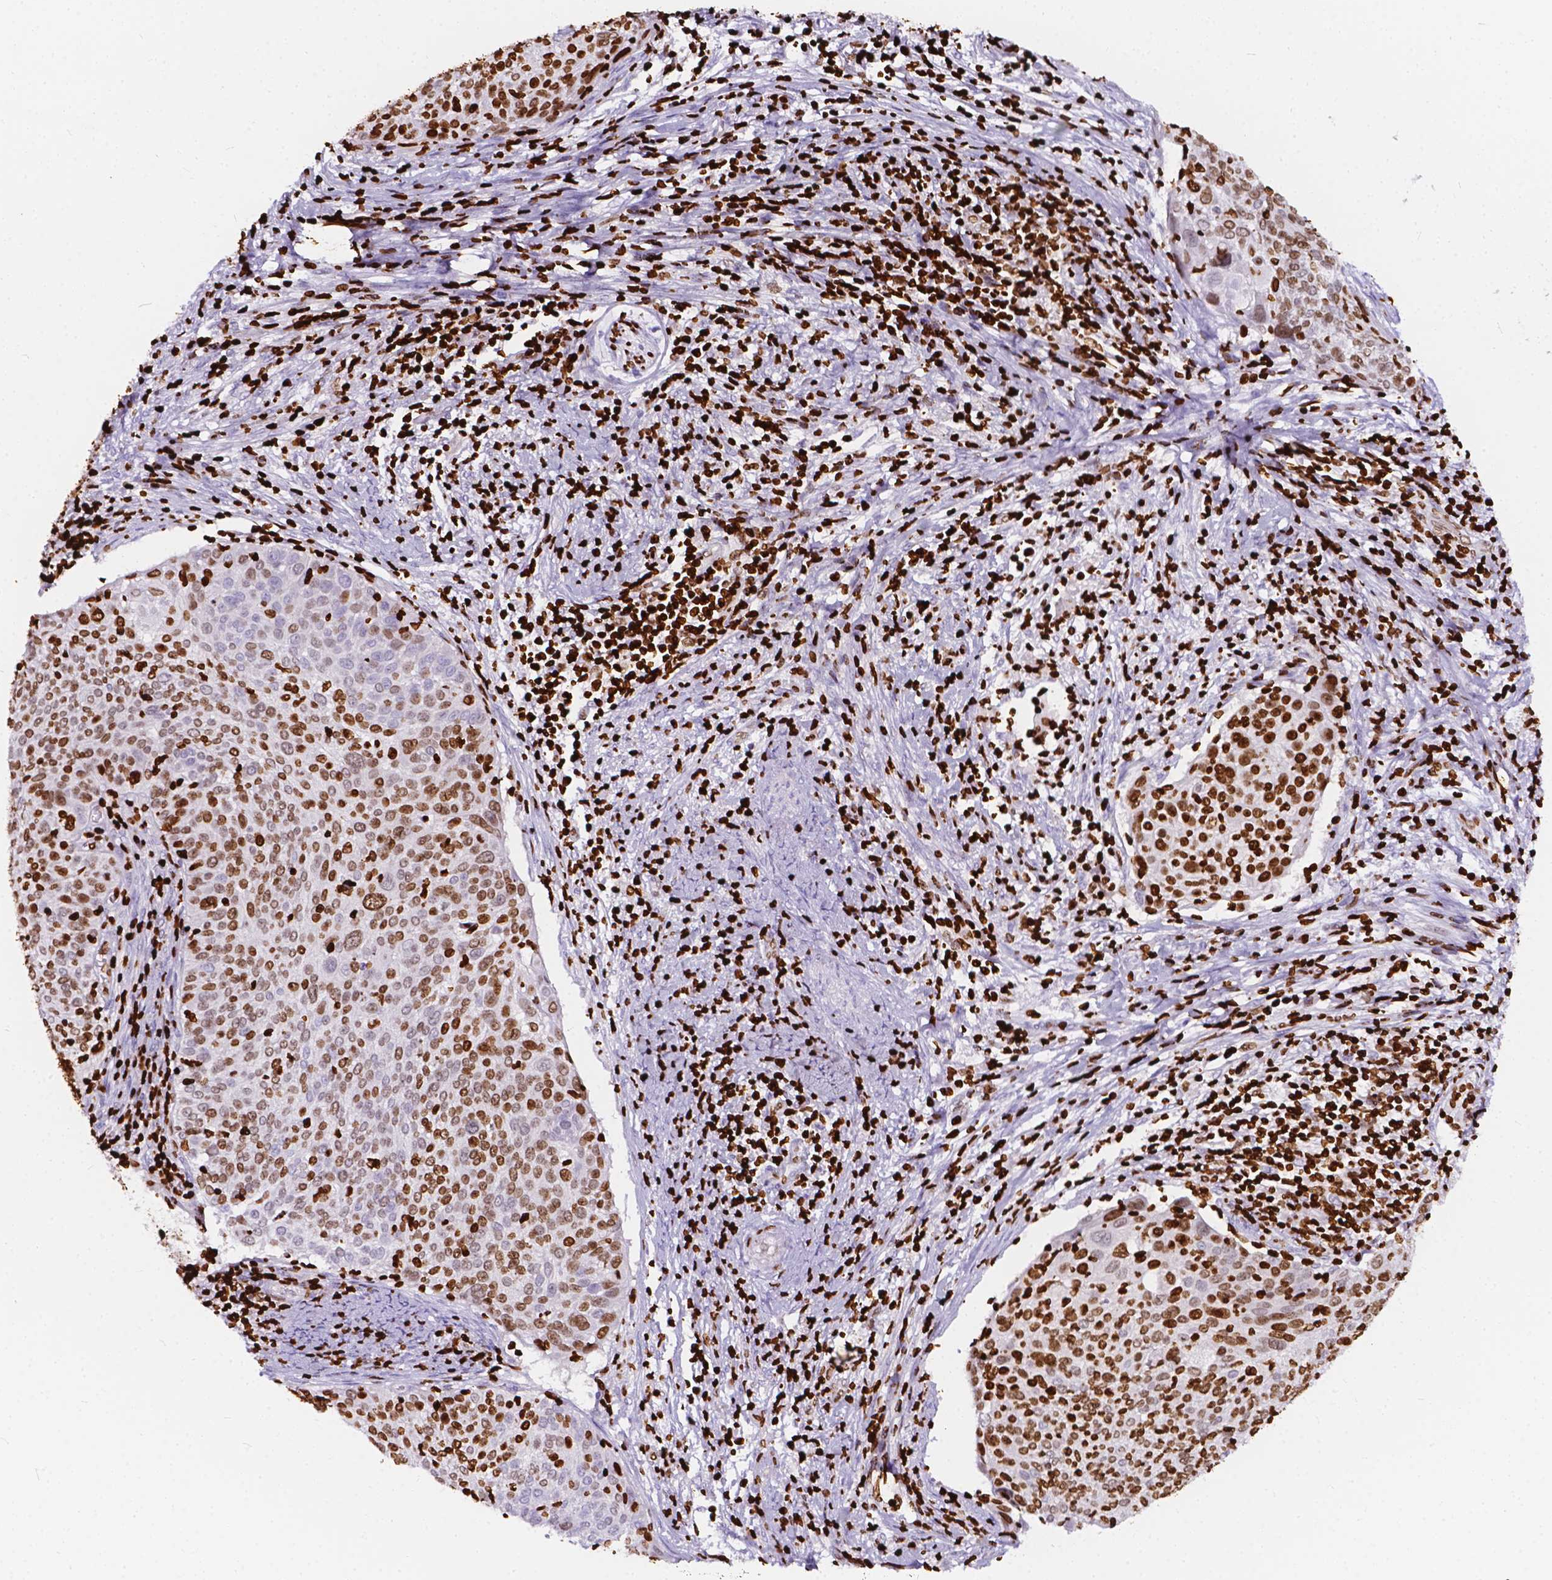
{"staining": {"intensity": "strong", "quantity": ">75%", "location": "nuclear"}, "tissue": "cervical cancer", "cell_type": "Tumor cells", "image_type": "cancer", "snomed": [{"axis": "morphology", "description": "Squamous cell carcinoma, NOS"}, {"axis": "topography", "description": "Cervix"}], "caption": "This is a photomicrograph of immunohistochemistry staining of squamous cell carcinoma (cervical), which shows strong expression in the nuclear of tumor cells.", "gene": "CBY3", "patient": {"sex": "female", "age": 39}}